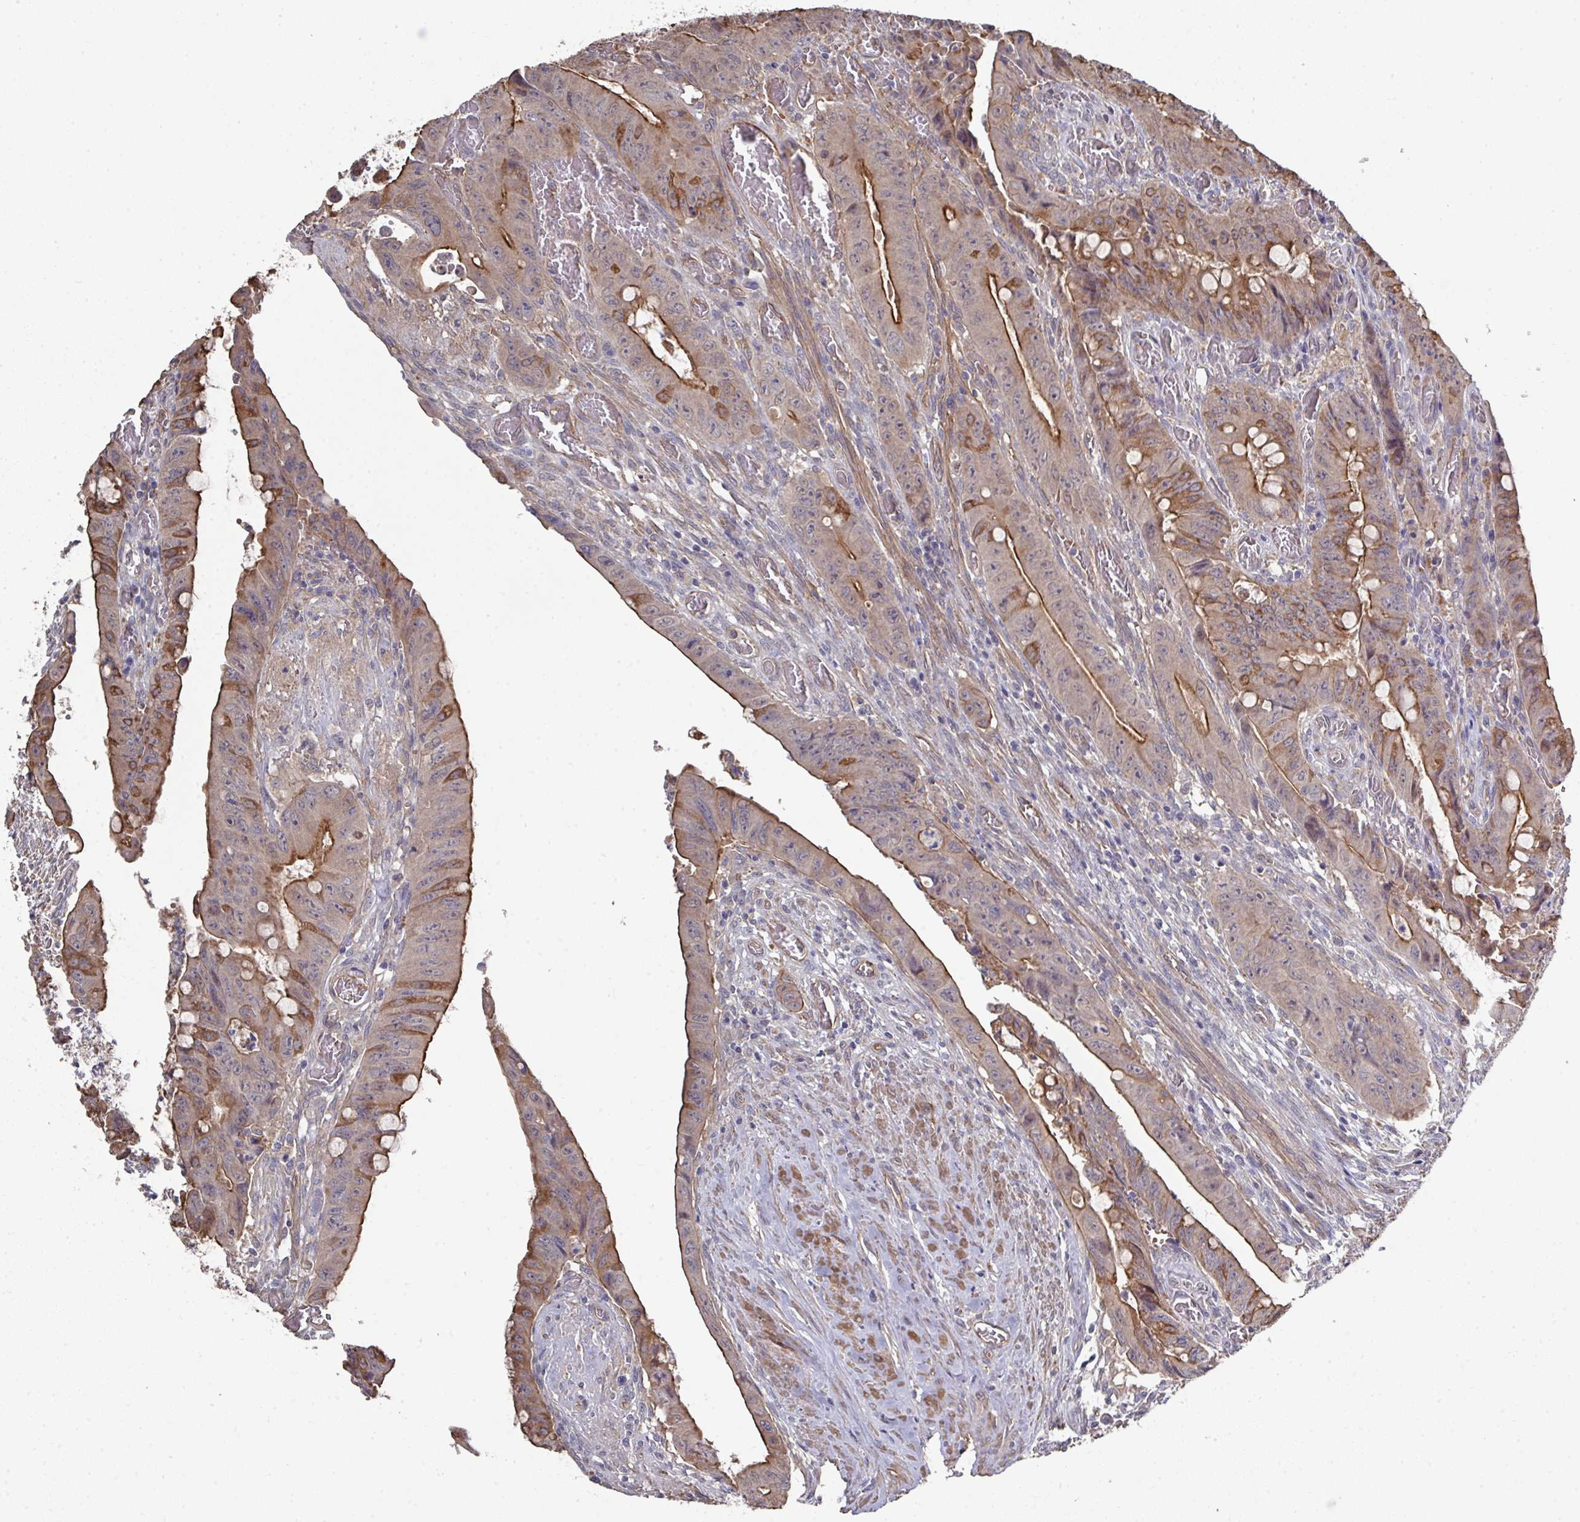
{"staining": {"intensity": "strong", "quantity": "25%-75%", "location": "cytoplasmic/membranous"}, "tissue": "colorectal cancer", "cell_type": "Tumor cells", "image_type": "cancer", "snomed": [{"axis": "morphology", "description": "Adenocarcinoma, NOS"}, {"axis": "topography", "description": "Rectum"}], "caption": "A photomicrograph of human colorectal cancer stained for a protein exhibits strong cytoplasmic/membranous brown staining in tumor cells.", "gene": "PRR5", "patient": {"sex": "male", "age": 78}}